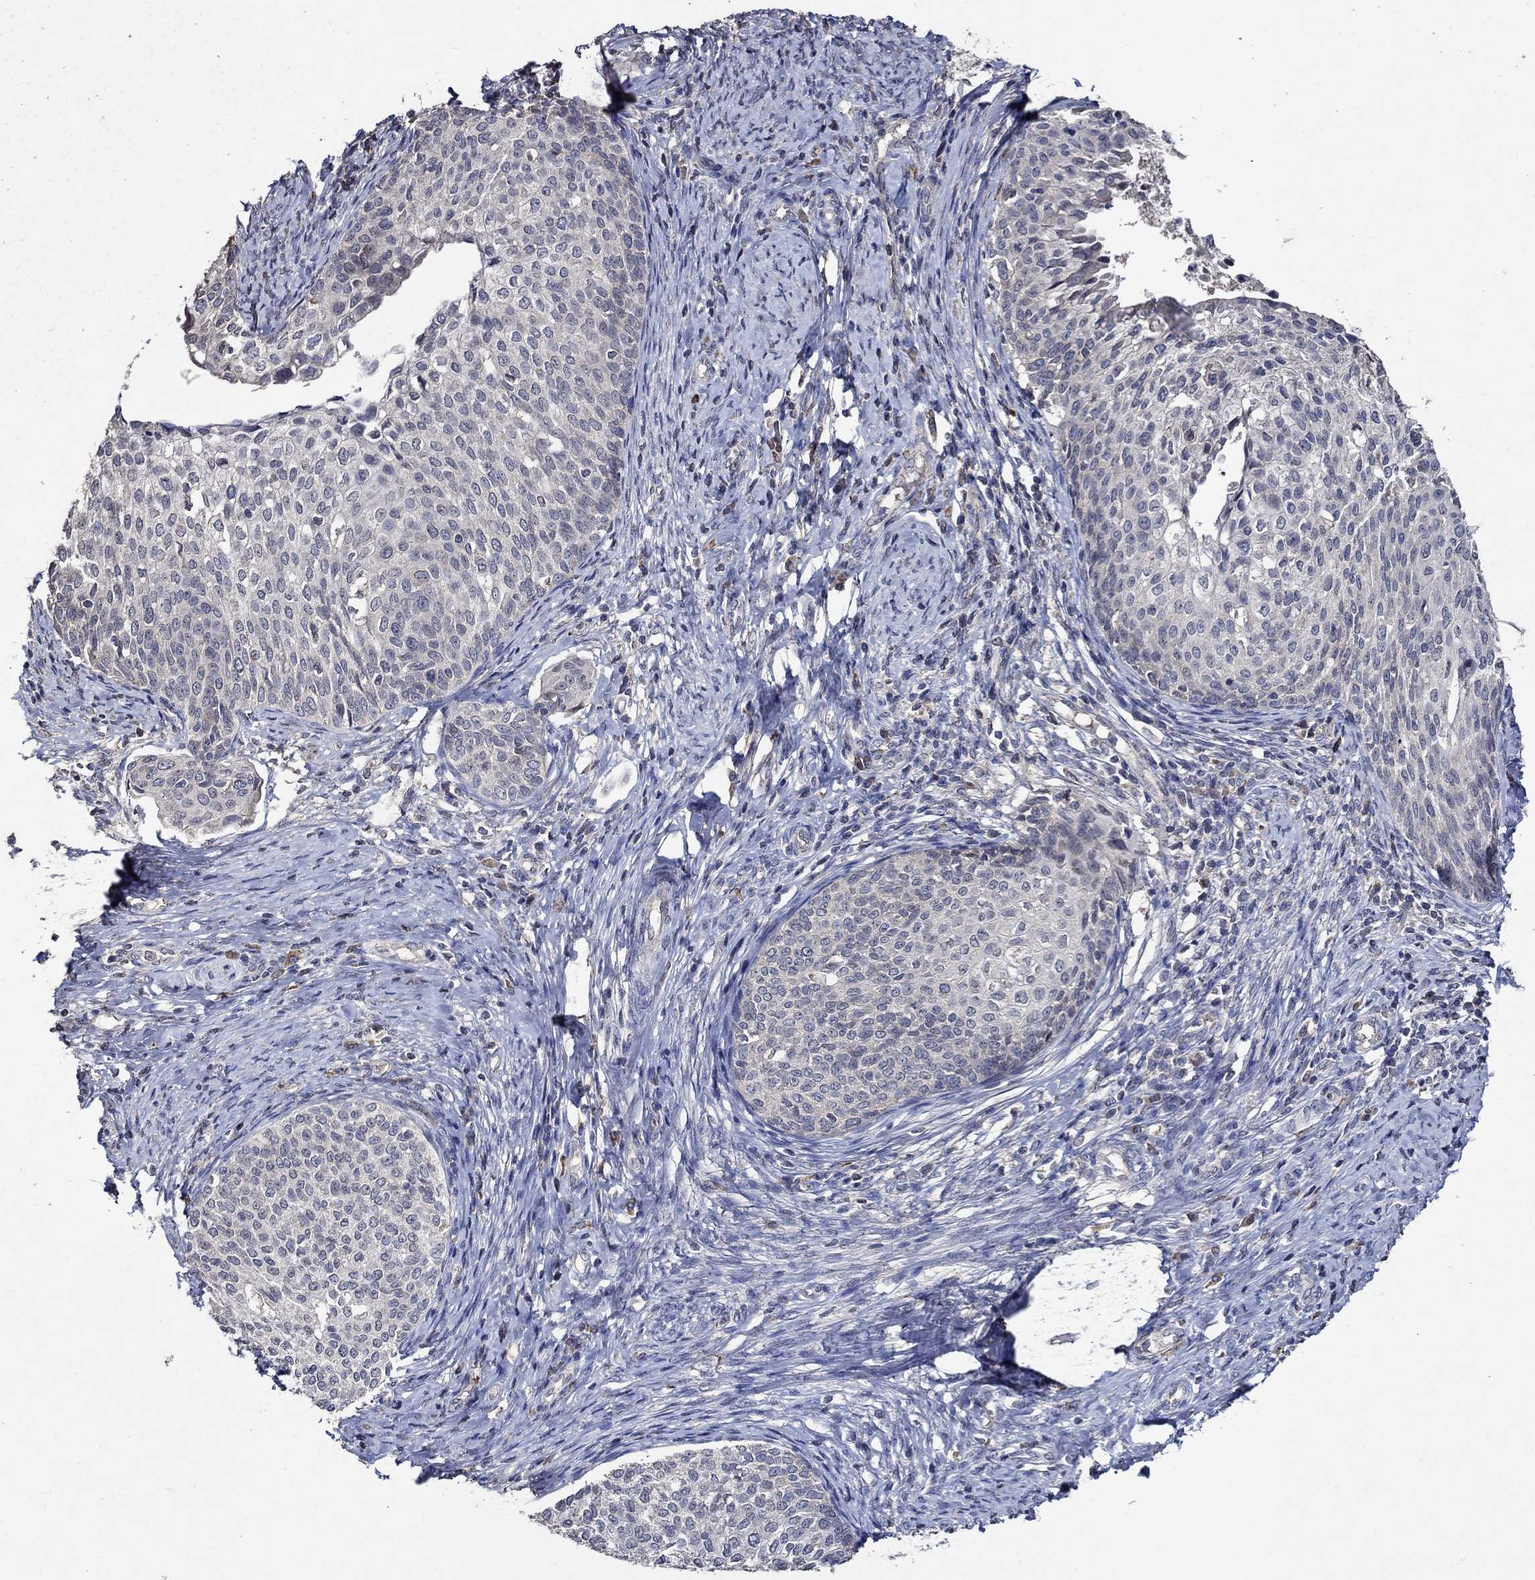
{"staining": {"intensity": "negative", "quantity": "none", "location": "none"}, "tissue": "cervical cancer", "cell_type": "Tumor cells", "image_type": "cancer", "snomed": [{"axis": "morphology", "description": "Squamous cell carcinoma, NOS"}, {"axis": "topography", "description": "Cervix"}], "caption": "IHC of cervical cancer reveals no staining in tumor cells. (Brightfield microscopy of DAB IHC at high magnification).", "gene": "HAP1", "patient": {"sex": "female", "age": 51}}